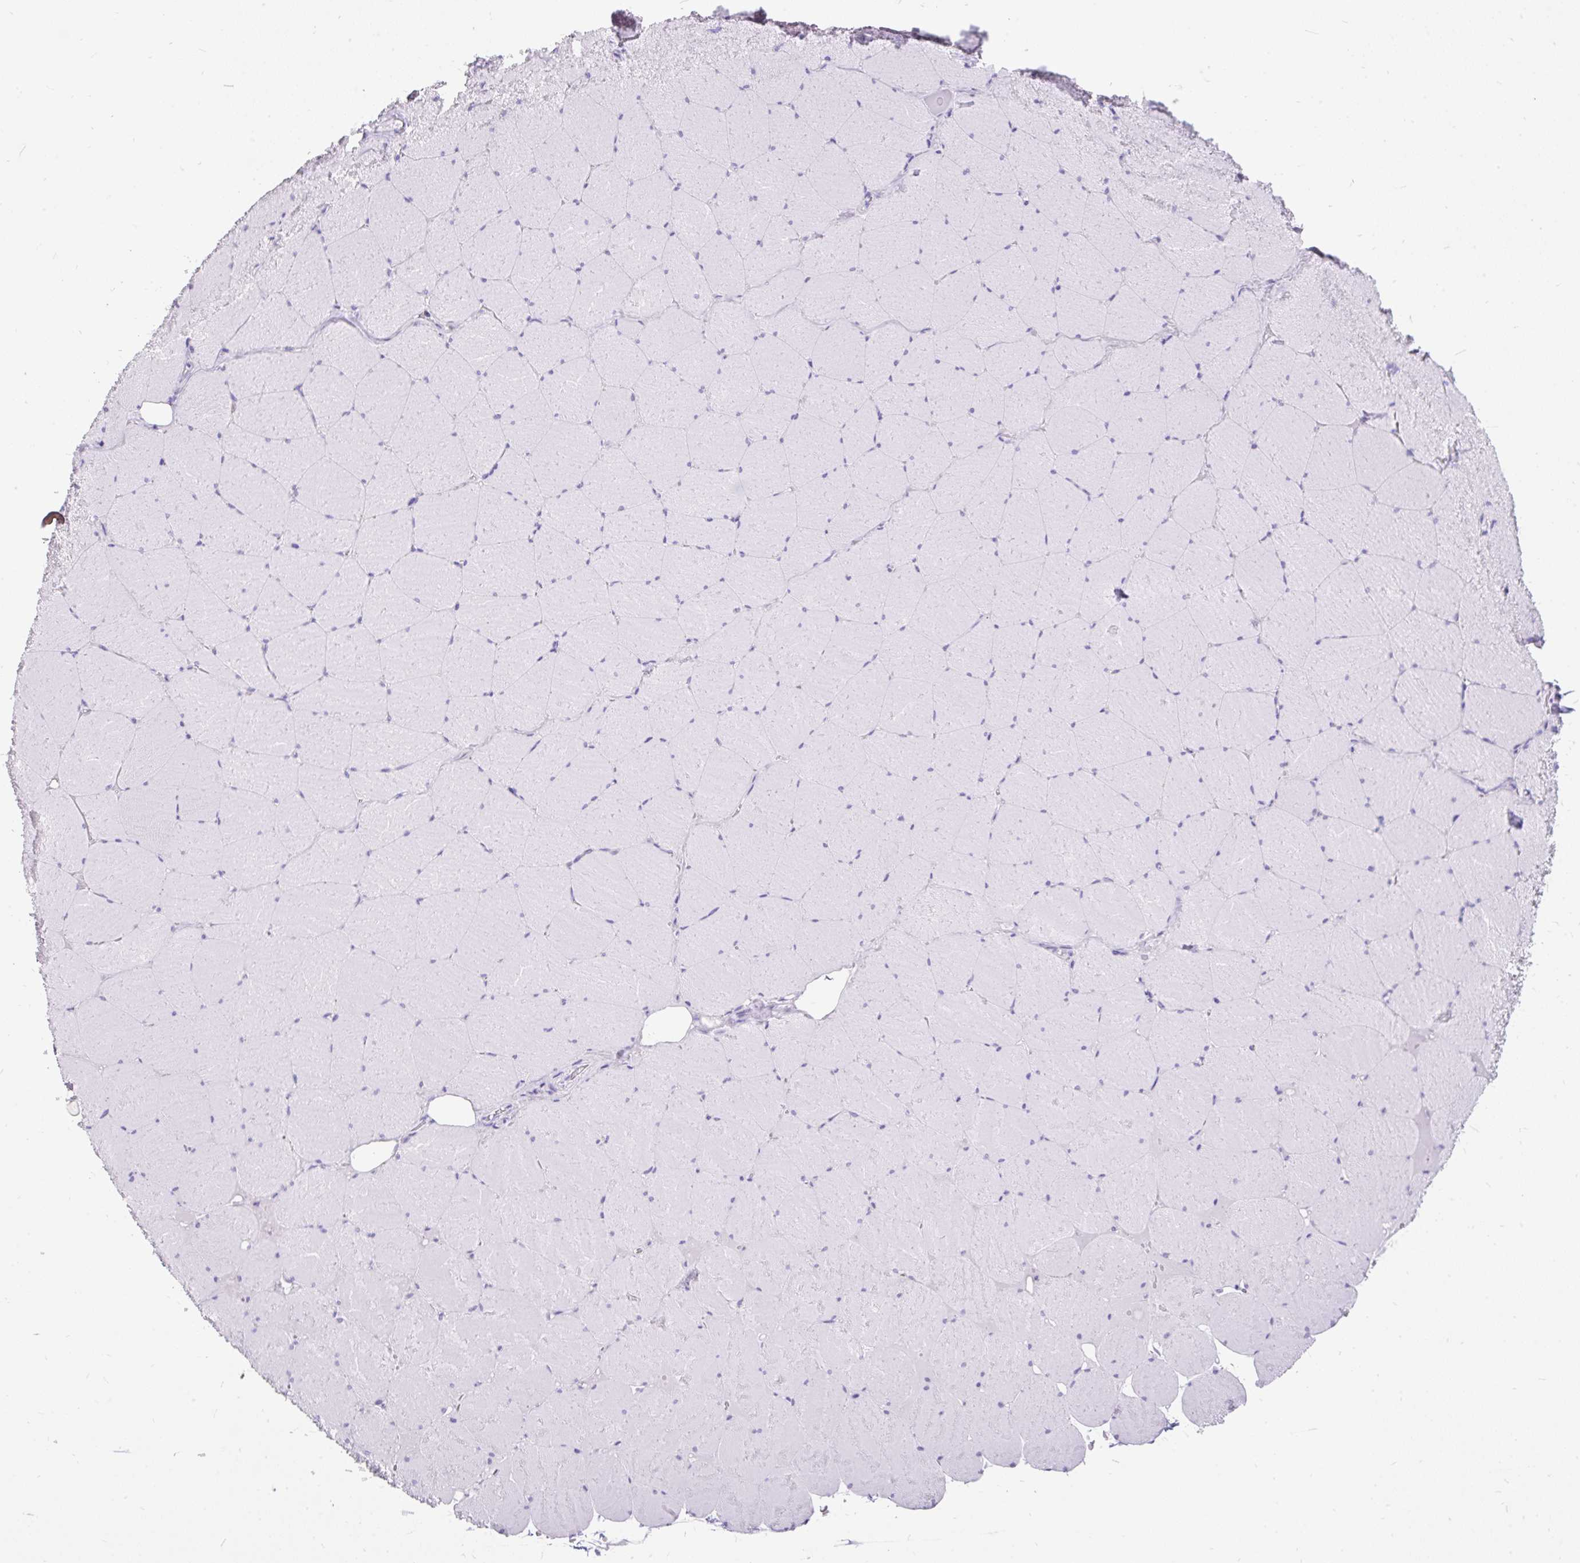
{"staining": {"intensity": "negative", "quantity": "none", "location": "none"}, "tissue": "skeletal muscle", "cell_type": "Myocytes", "image_type": "normal", "snomed": [{"axis": "morphology", "description": "Normal tissue, NOS"}, {"axis": "topography", "description": "Skeletal muscle"}, {"axis": "topography", "description": "Head-Neck"}], "caption": "The histopathology image displays no staining of myocytes in unremarkable skeletal muscle.", "gene": "SCGB1A1", "patient": {"sex": "male", "age": 66}}